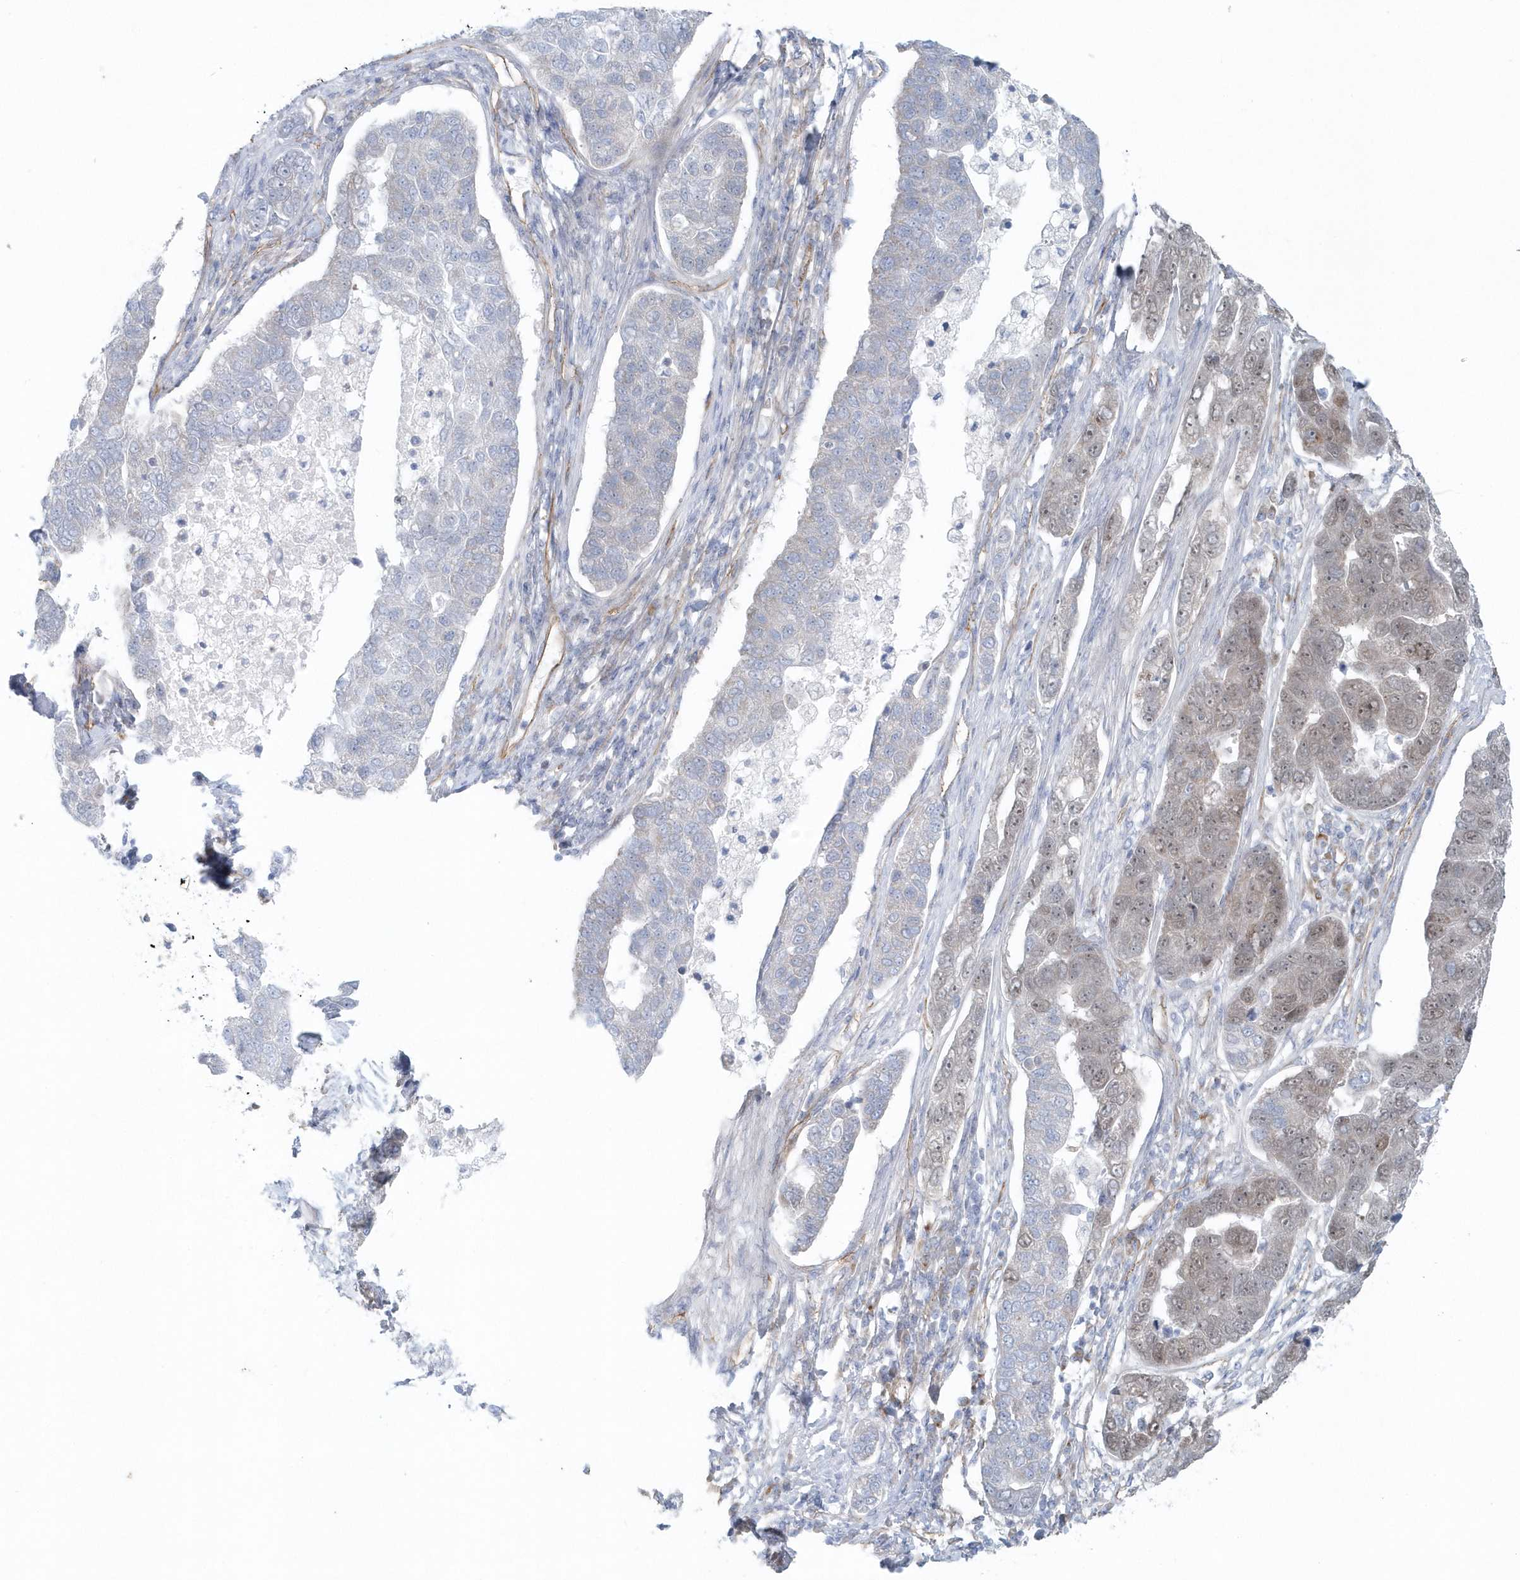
{"staining": {"intensity": "weak", "quantity": "<25%", "location": "nuclear"}, "tissue": "pancreatic cancer", "cell_type": "Tumor cells", "image_type": "cancer", "snomed": [{"axis": "morphology", "description": "Adenocarcinoma, NOS"}, {"axis": "topography", "description": "Pancreas"}], "caption": "Tumor cells show no significant positivity in adenocarcinoma (pancreatic).", "gene": "GPR152", "patient": {"sex": "female", "age": 61}}